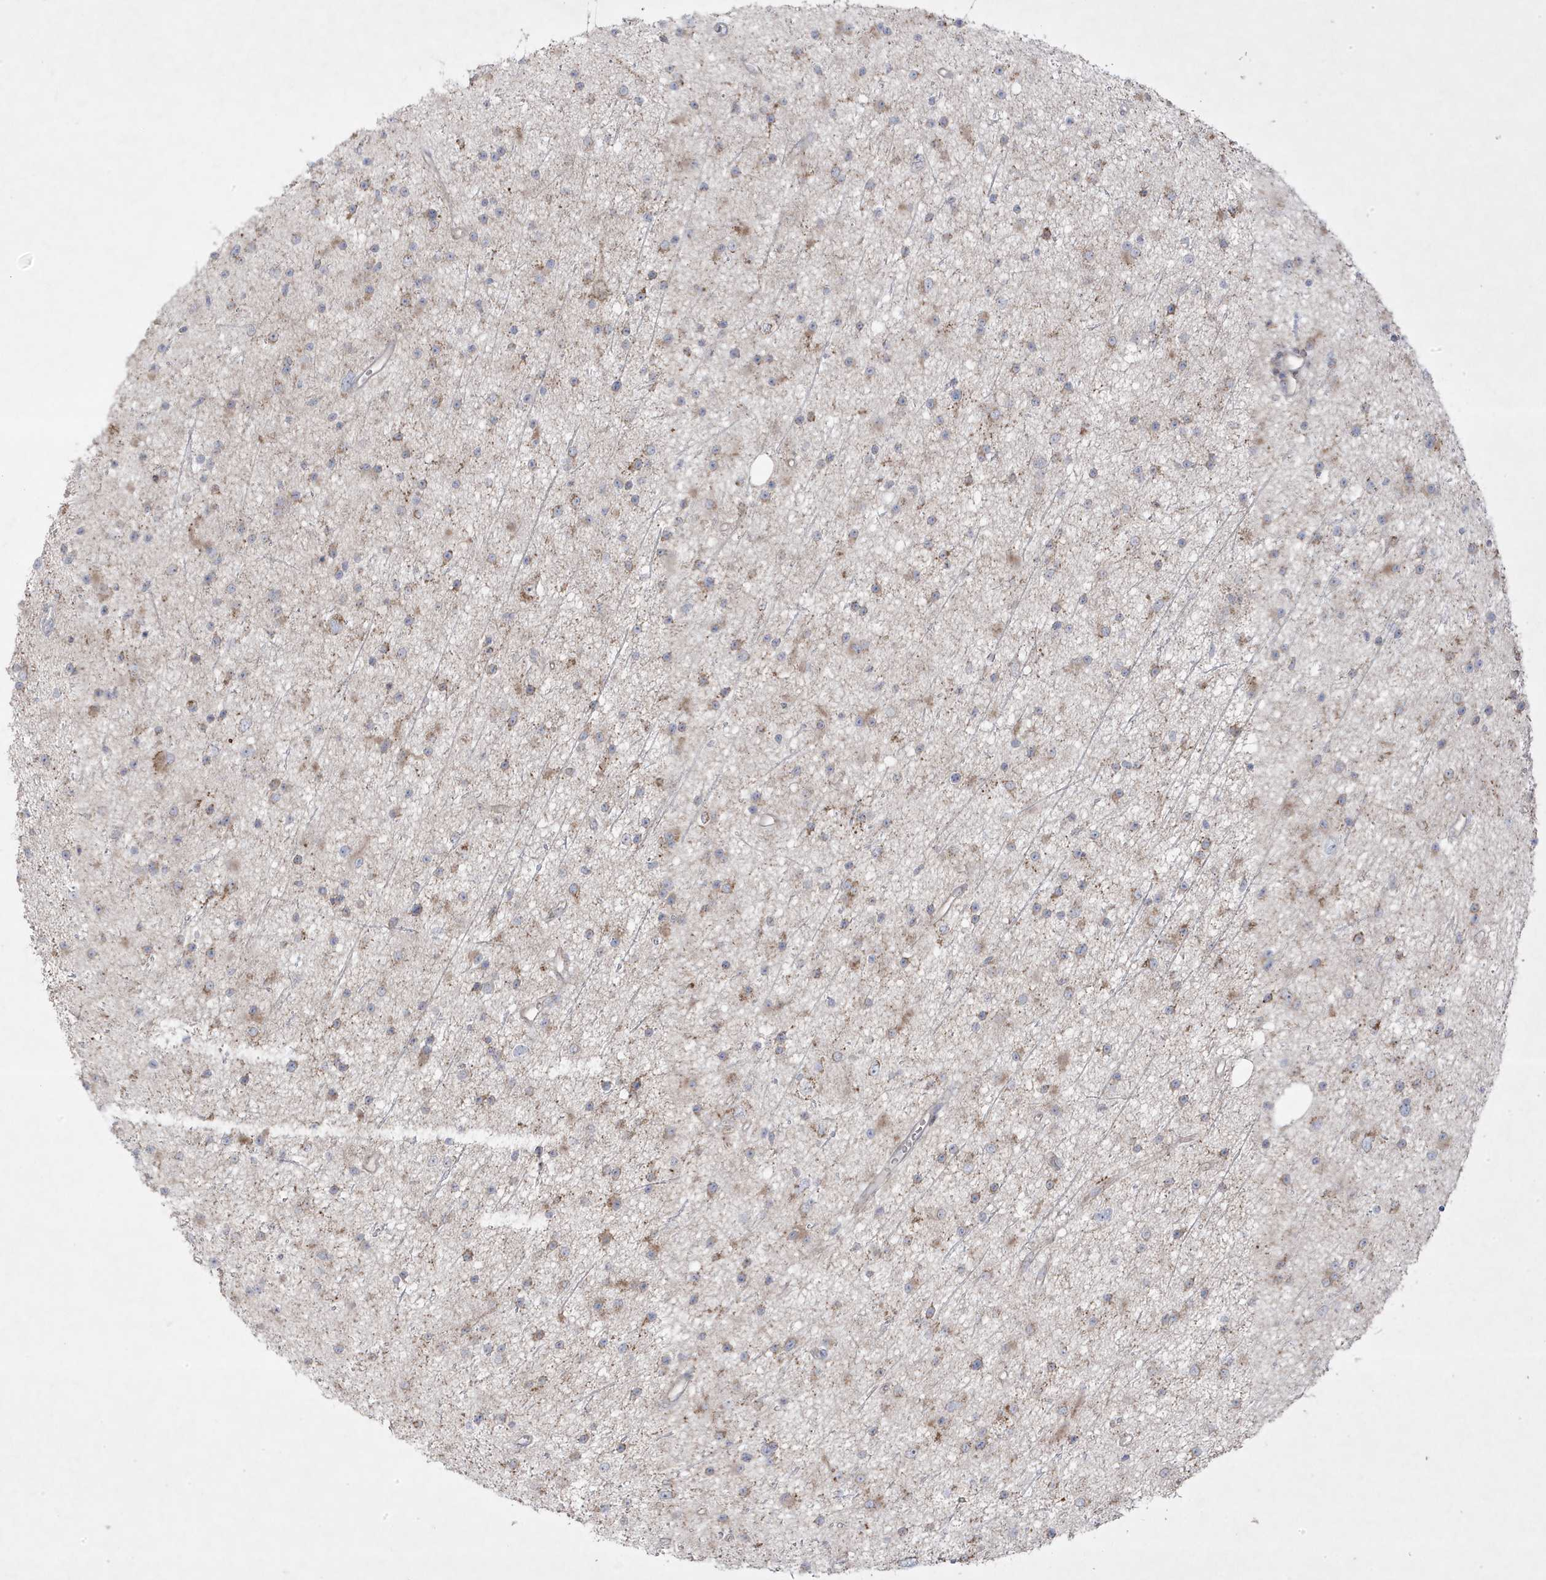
{"staining": {"intensity": "moderate", "quantity": "25%-75%", "location": "cytoplasmic/membranous"}, "tissue": "glioma", "cell_type": "Tumor cells", "image_type": "cancer", "snomed": [{"axis": "morphology", "description": "Glioma, malignant, Low grade"}, {"axis": "topography", "description": "Cerebral cortex"}], "caption": "Malignant low-grade glioma stained for a protein shows moderate cytoplasmic/membranous positivity in tumor cells. Ihc stains the protein of interest in brown and the nuclei are stained blue.", "gene": "ADAMTSL3", "patient": {"sex": "female", "age": 39}}